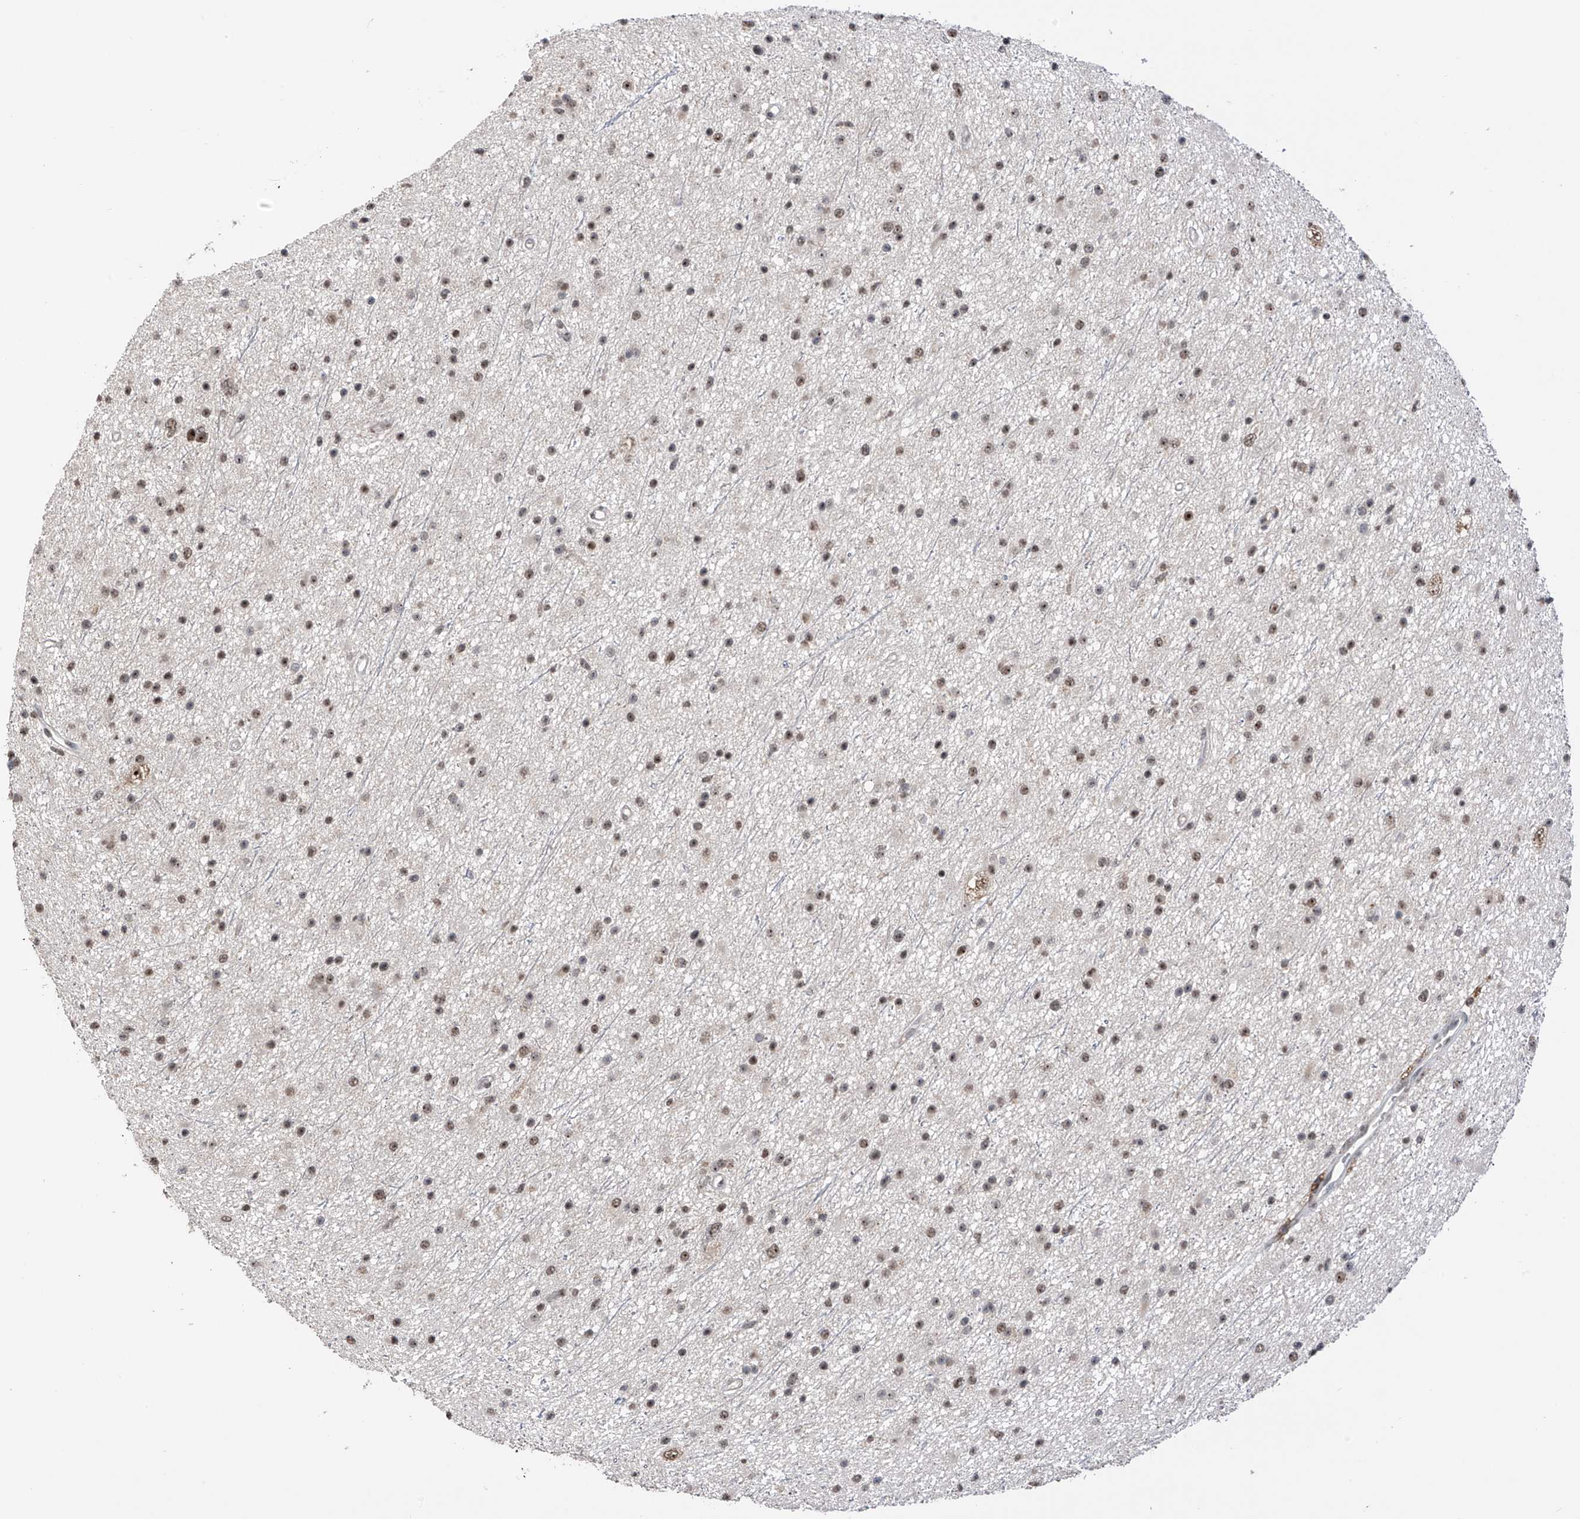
{"staining": {"intensity": "weak", "quantity": "<25%", "location": "nuclear"}, "tissue": "glioma", "cell_type": "Tumor cells", "image_type": "cancer", "snomed": [{"axis": "morphology", "description": "Glioma, malignant, Low grade"}, {"axis": "topography", "description": "Cerebral cortex"}], "caption": "This is a histopathology image of immunohistochemistry staining of malignant low-grade glioma, which shows no positivity in tumor cells.", "gene": "C1orf131", "patient": {"sex": "female", "age": 39}}